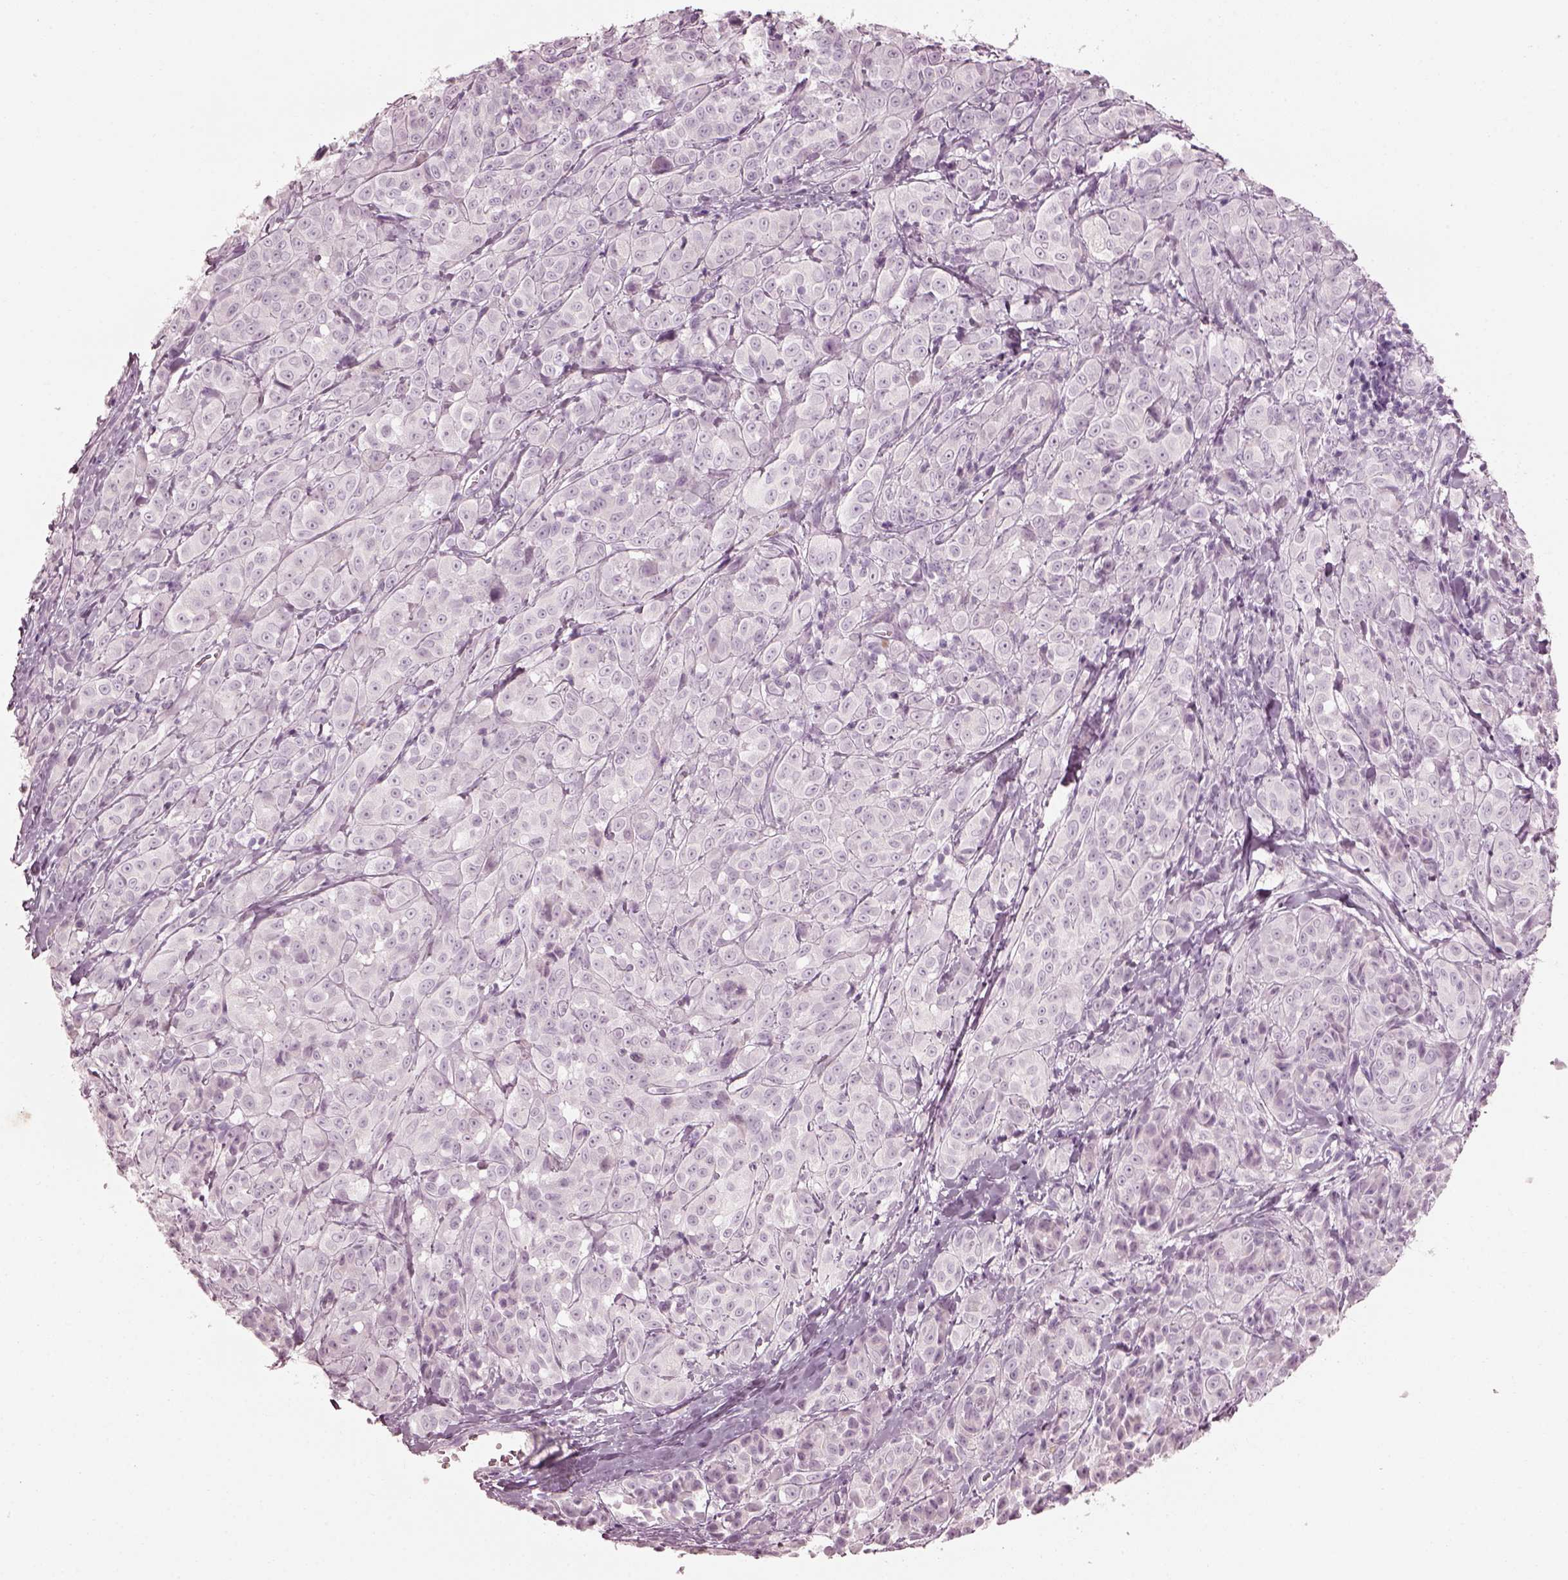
{"staining": {"intensity": "negative", "quantity": "none", "location": "none"}, "tissue": "melanoma", "cell_type": "Tumor cells", "image_type": "cancer", "snomed": [{"axis": "morphology", "description": "Malignant melanoma, NOS"}, {"axis": "topography", "description": "Skin"}], "caption": "An immunohistochemistry (IHC) image of malignant melanoma is shown. There is no staining in tumor cells of malignant melanoma.", "gene": "SAXO2", "patient": {"sex": "male", "age": 89}}